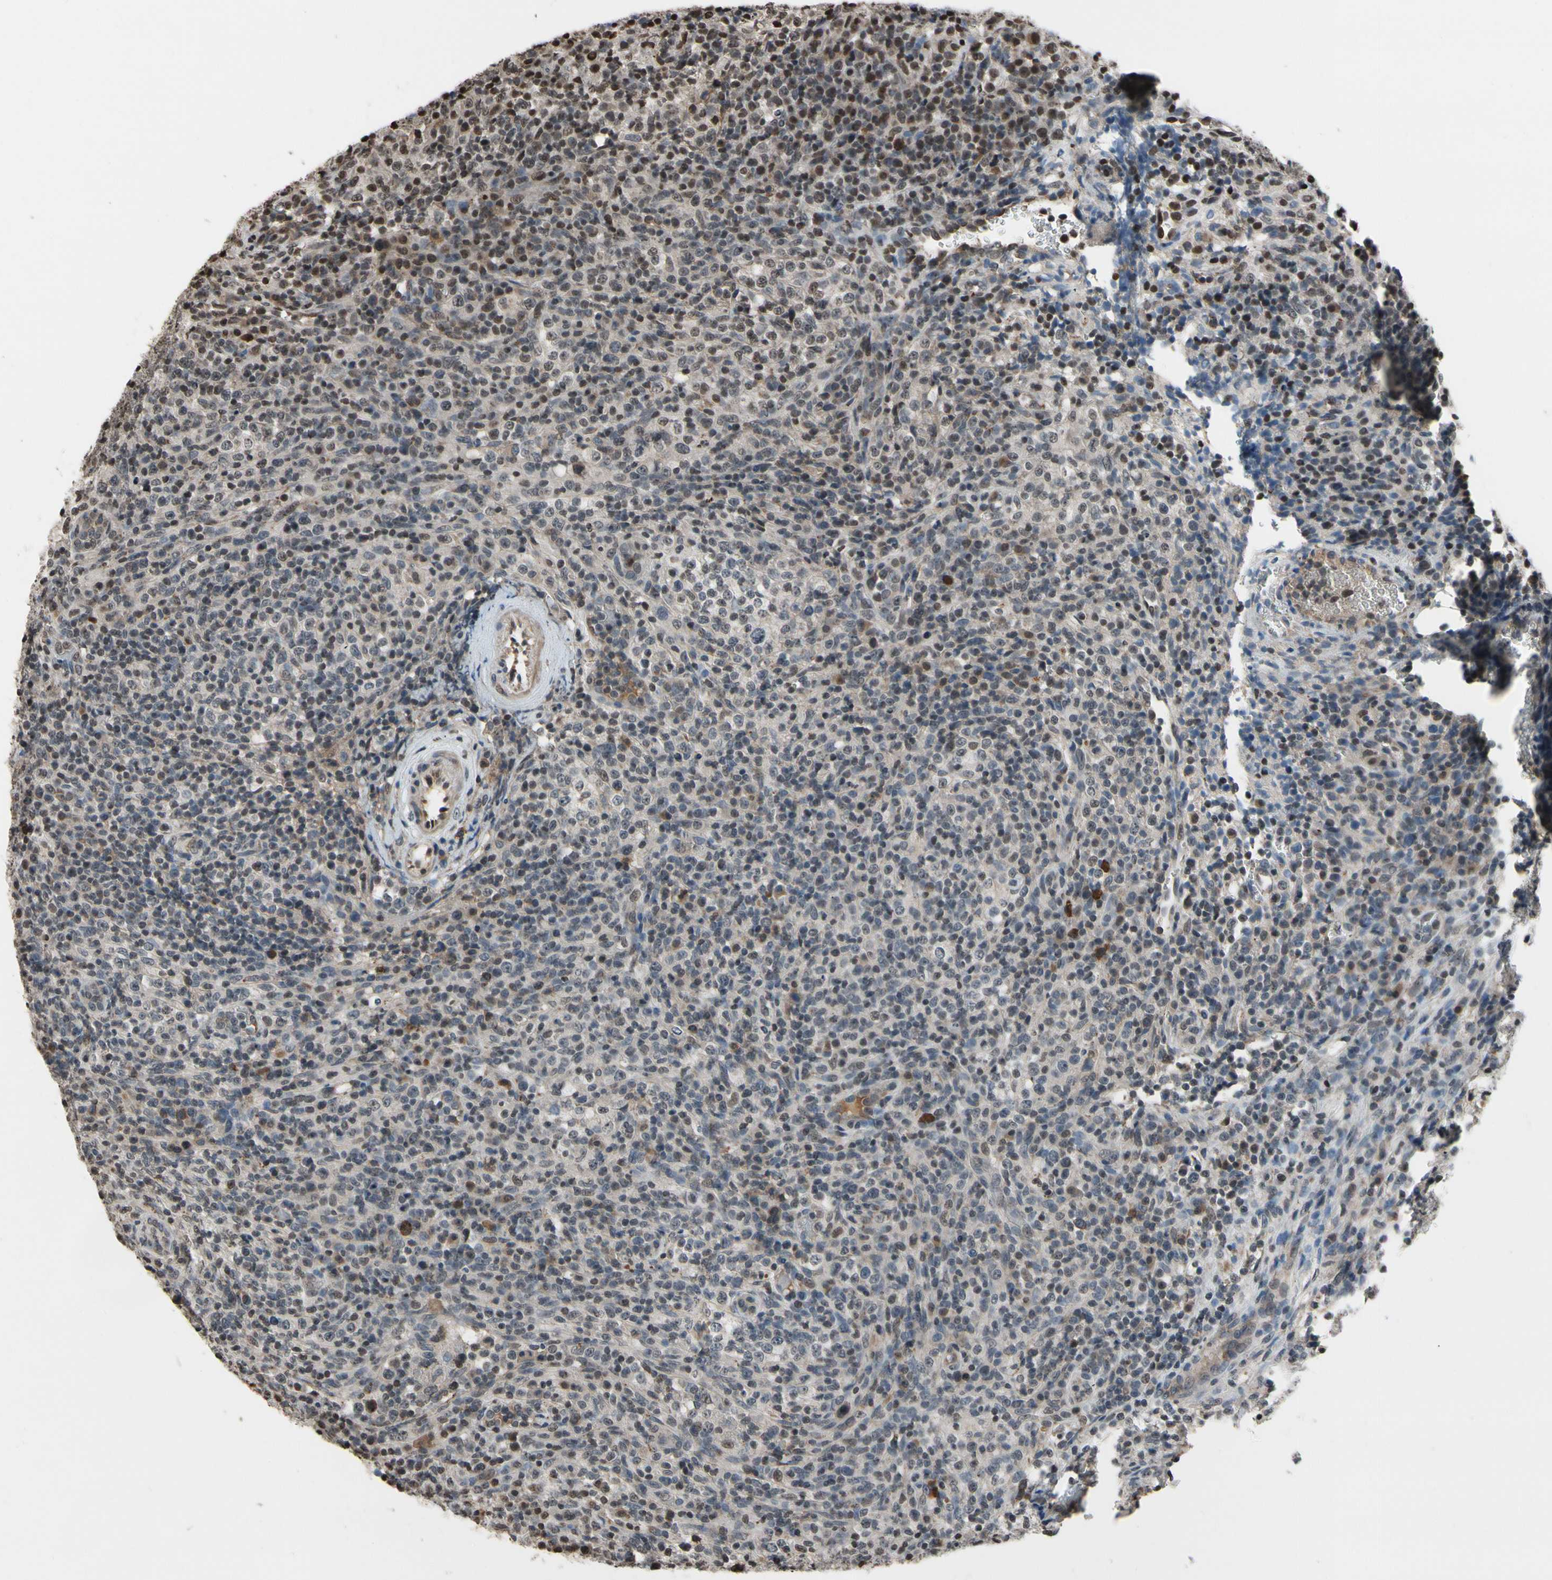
{"staining": {"intensity": "weak", "quantity": "25%-75%", "location": "cytoplasmic/membranous"}, "tissue": "lymphoma", "cell_type": "Tumor cells", "image_type": "cancer", "snomed": [{"axis": "morphology", "description": "Malignant lymphoma, non-Hodgkin's type, High grade"}, {"axis": "topography", "description": "Lymph node"}], "caption": "Protein staining of lymphoma tissue reveals weak cytoplasmic/membranous staining in about 25%-75% of tumor cells.", "gene": "HIPK2", "patient": {"sex": "female", "age": 76}}